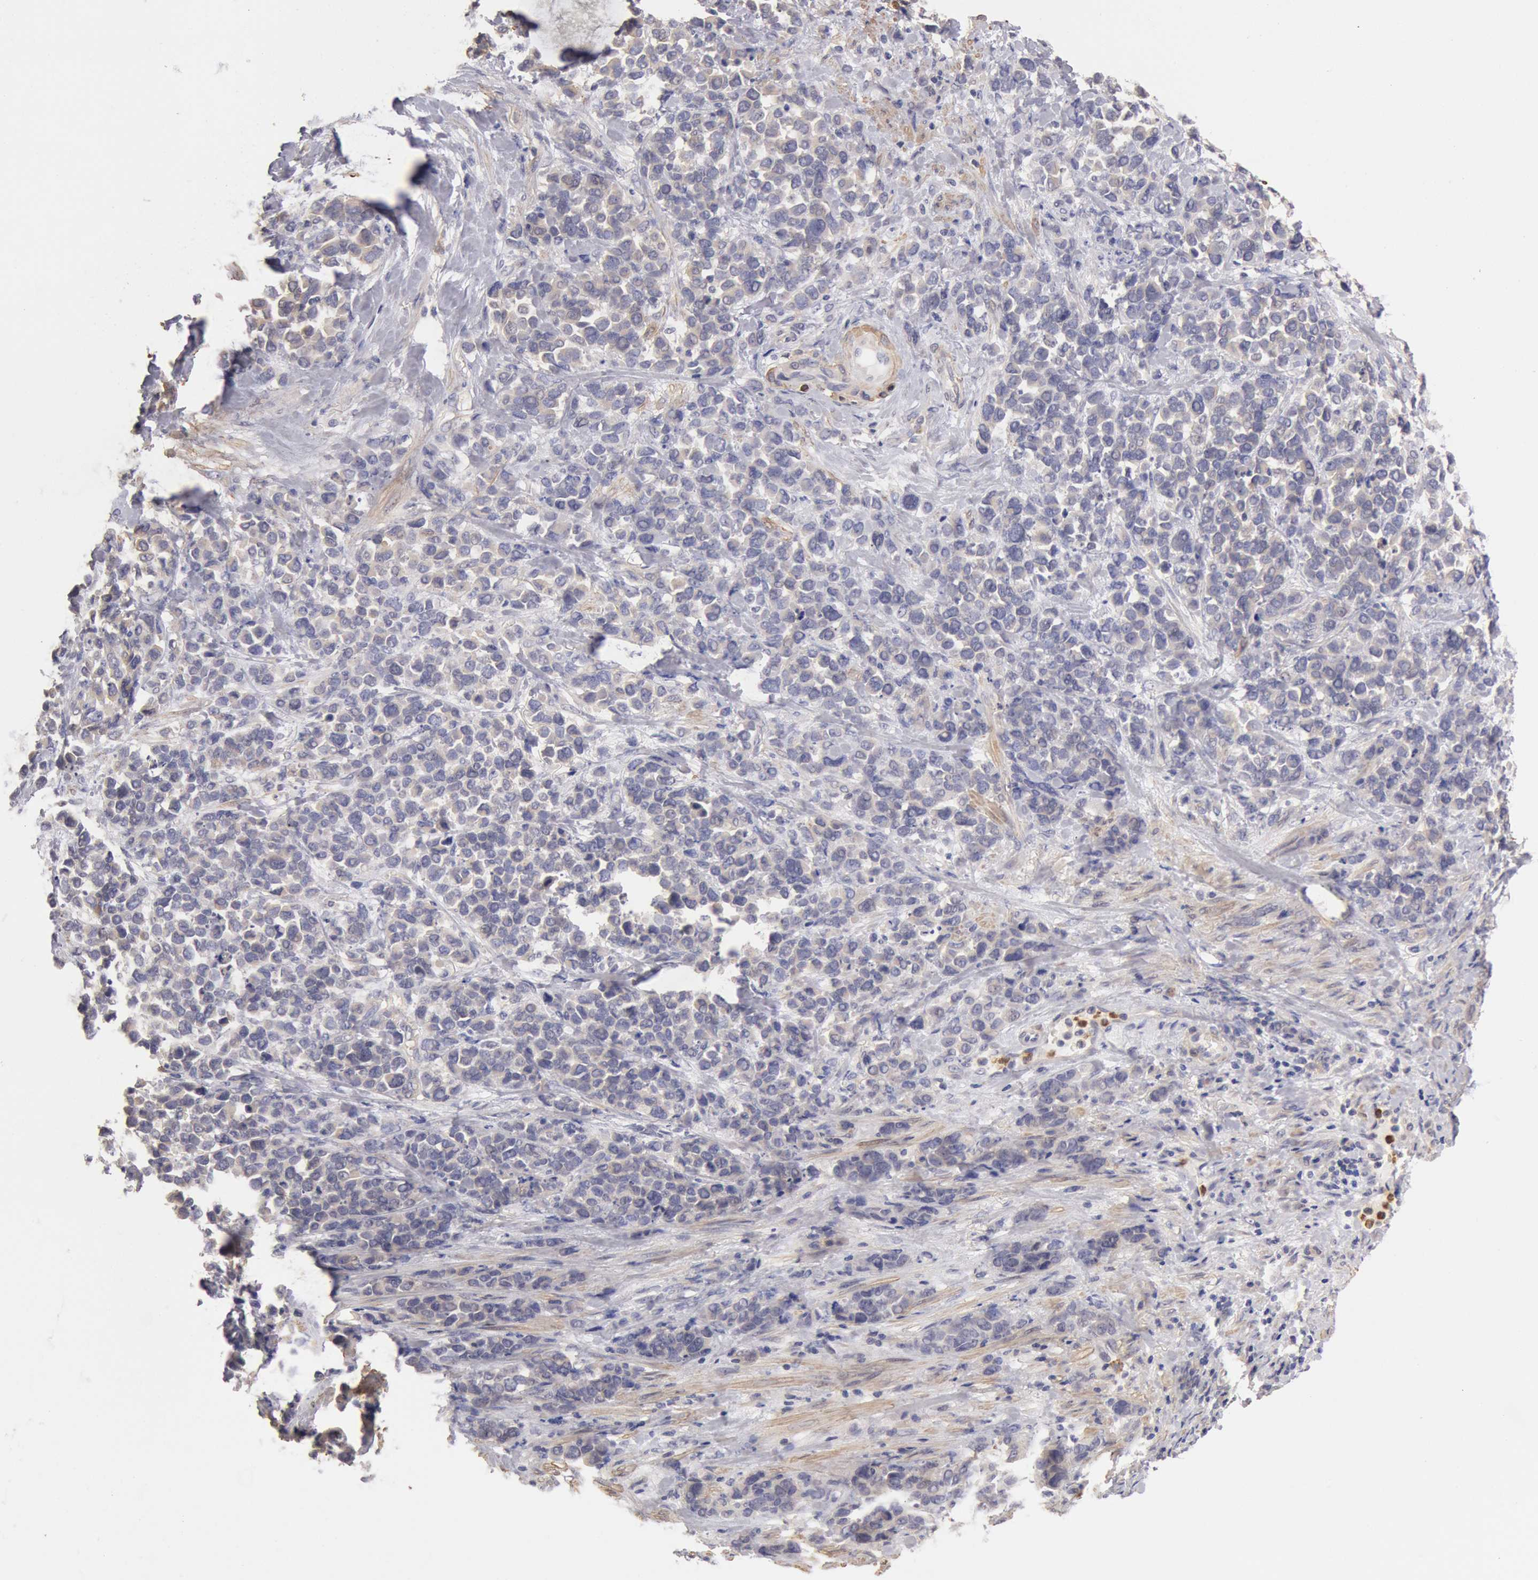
{"staining": {"intensity": "weak", "quantity": "25%-75%", "location": "cytoplasmic/membranous"}, "tissue": "stomach cancer", "cell_type": "Tumor cells", "image_type": "cancer", "snomed": [{"axis": "morphology", "description": "Adenocarcinoma, NOS"}, {"axis": "topography", "description": "Stomach, upper"}], "caption": "Adenocarcinoma (stomach) stained with a protein marker demonstrates weak staining in tumor cells.", "gene": "TMED8", "patient": {"sex": "male", "age": 71}}